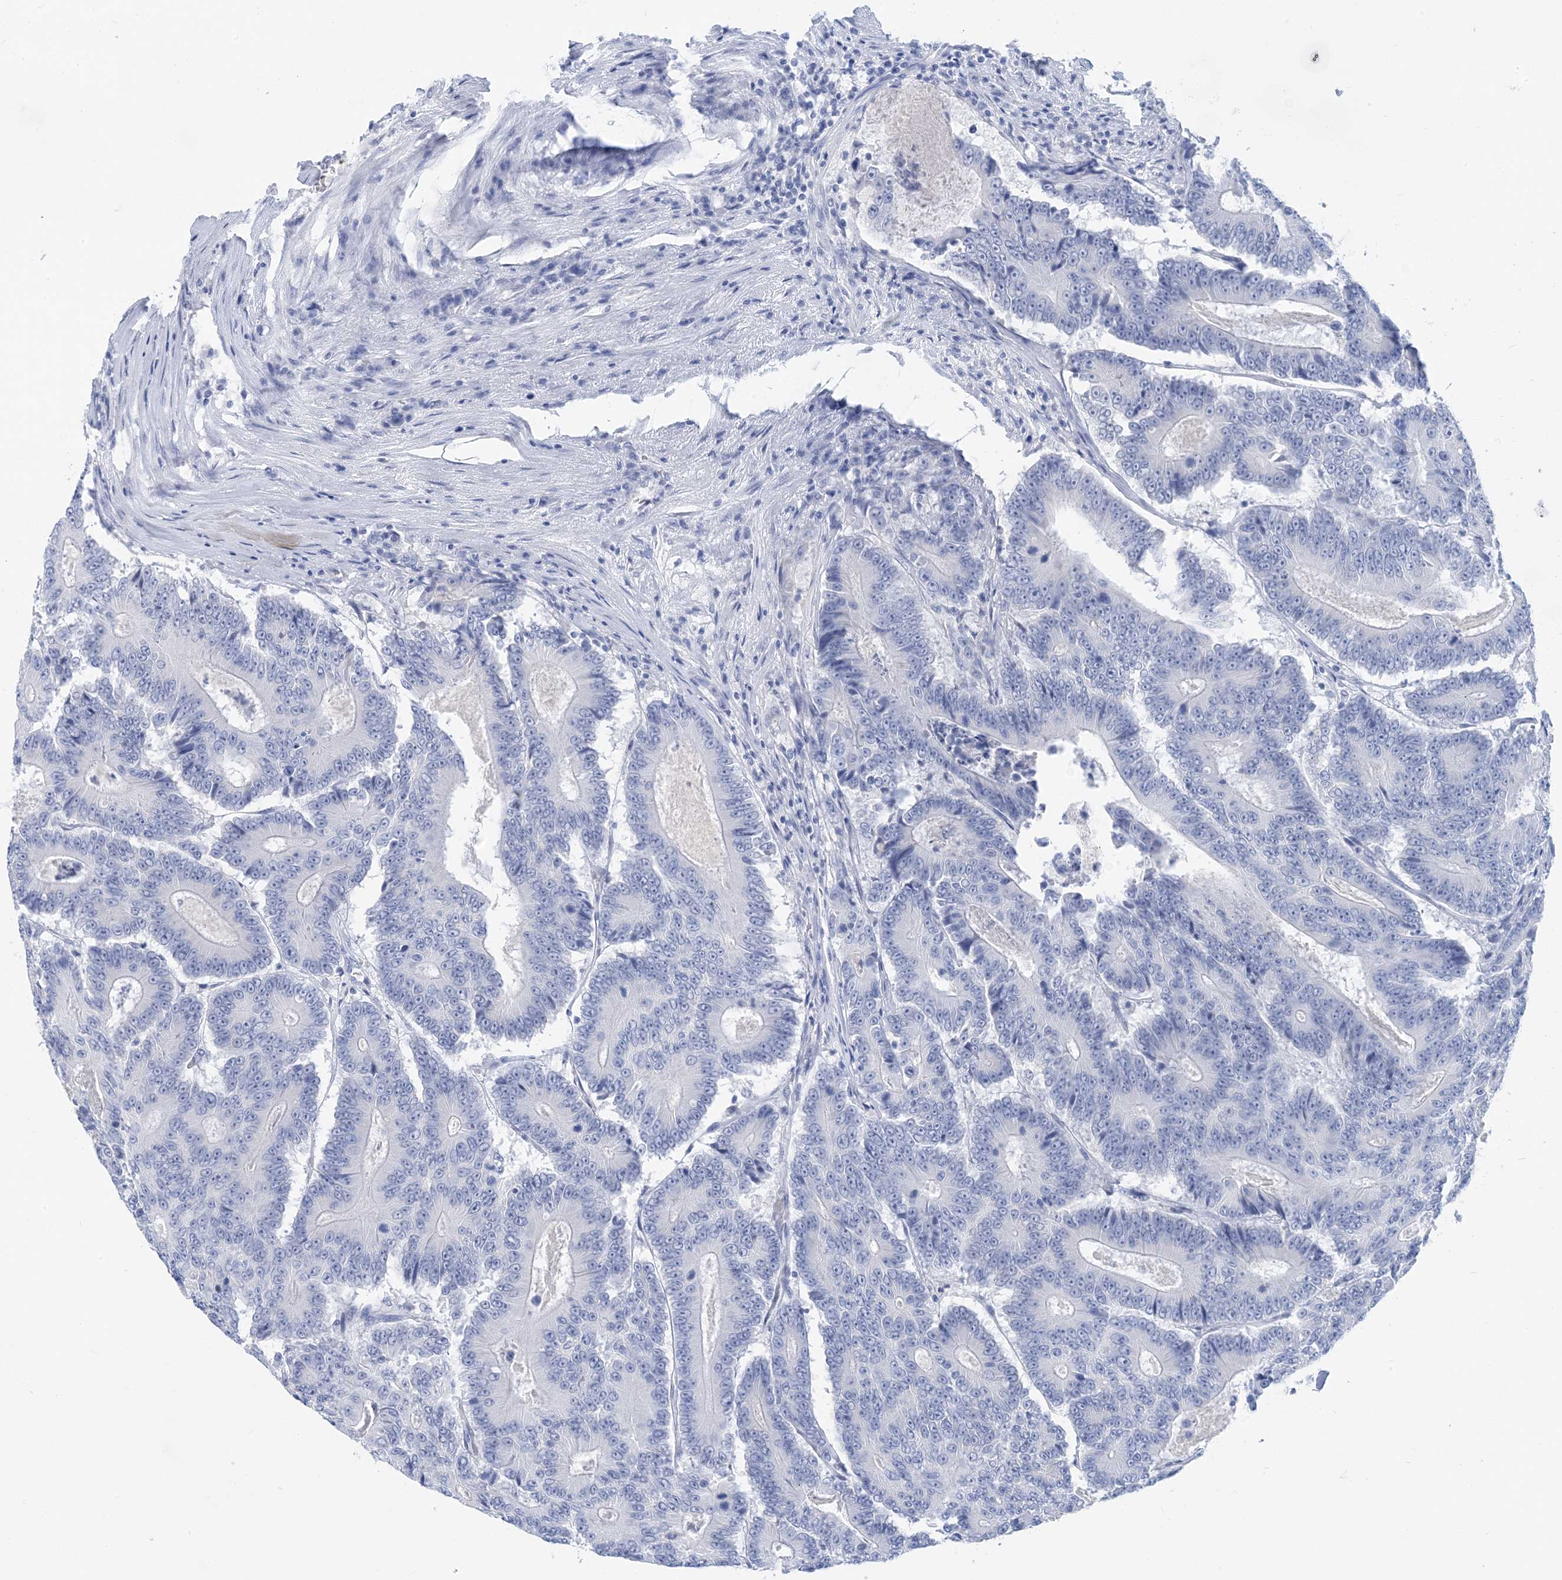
{"staining": {"intensity": "negative", "quantity": "none", "location": "none"}, "tissue": "colorectal cancer", "cell_type": "Tumor cells", "image_type": "cancer", "snomed": [{"axis": "morphology", "description": "Adenocarcinoma, NOS"}, {"axis": "topography", "description": "Colon"}], "caption": "Photomicrograph shows no protein positivity in tumor cells of colorectal cancer tissue. Brightfield microscopy of IHC stained with DAB (brown) and hematoxylin (blue), captured at high magnification.", "gene": "SH3YL1", "patient": {"sex": "male", "age": 83}}